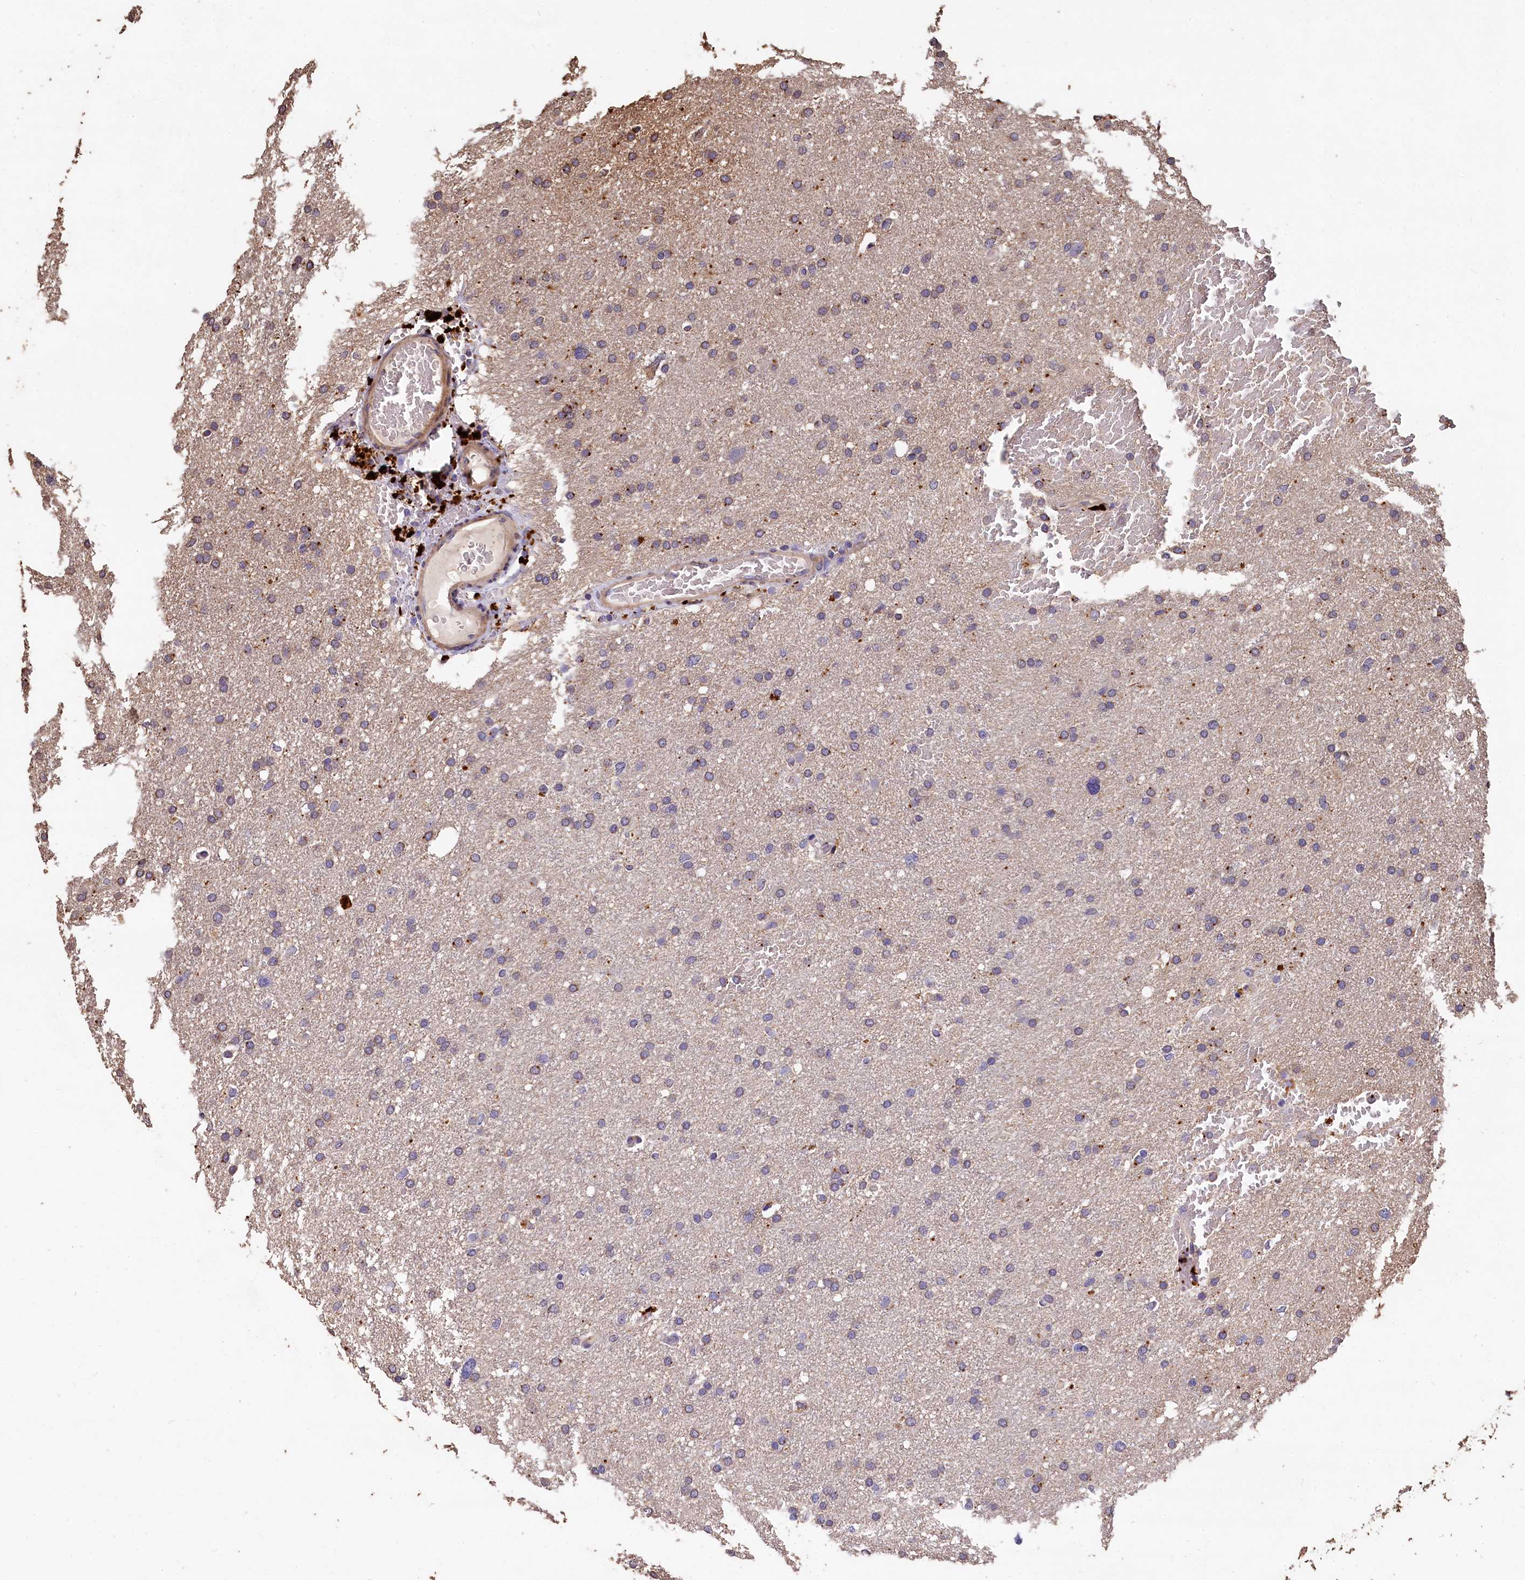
{"staining": {"intensity": "weak", "quantity": "<25%", "location": "cytoplasmic/membranous"}, "tissue": "glioma", "cell_type": "Tumor cells", "image_type": "cancer", "snomed": [{"axis": "morphology", "description": "Glioma, malignant, High grade"}, {"axis": "topography", "description": "Cerebral cortex"}], "caption": "Tumor cells show no significant staining in glioma. (Immunohistochemistry, brightfield microscopy, high magnification).", "gene": "LSM4", "patient": {"sex": "female", "age": 36}}